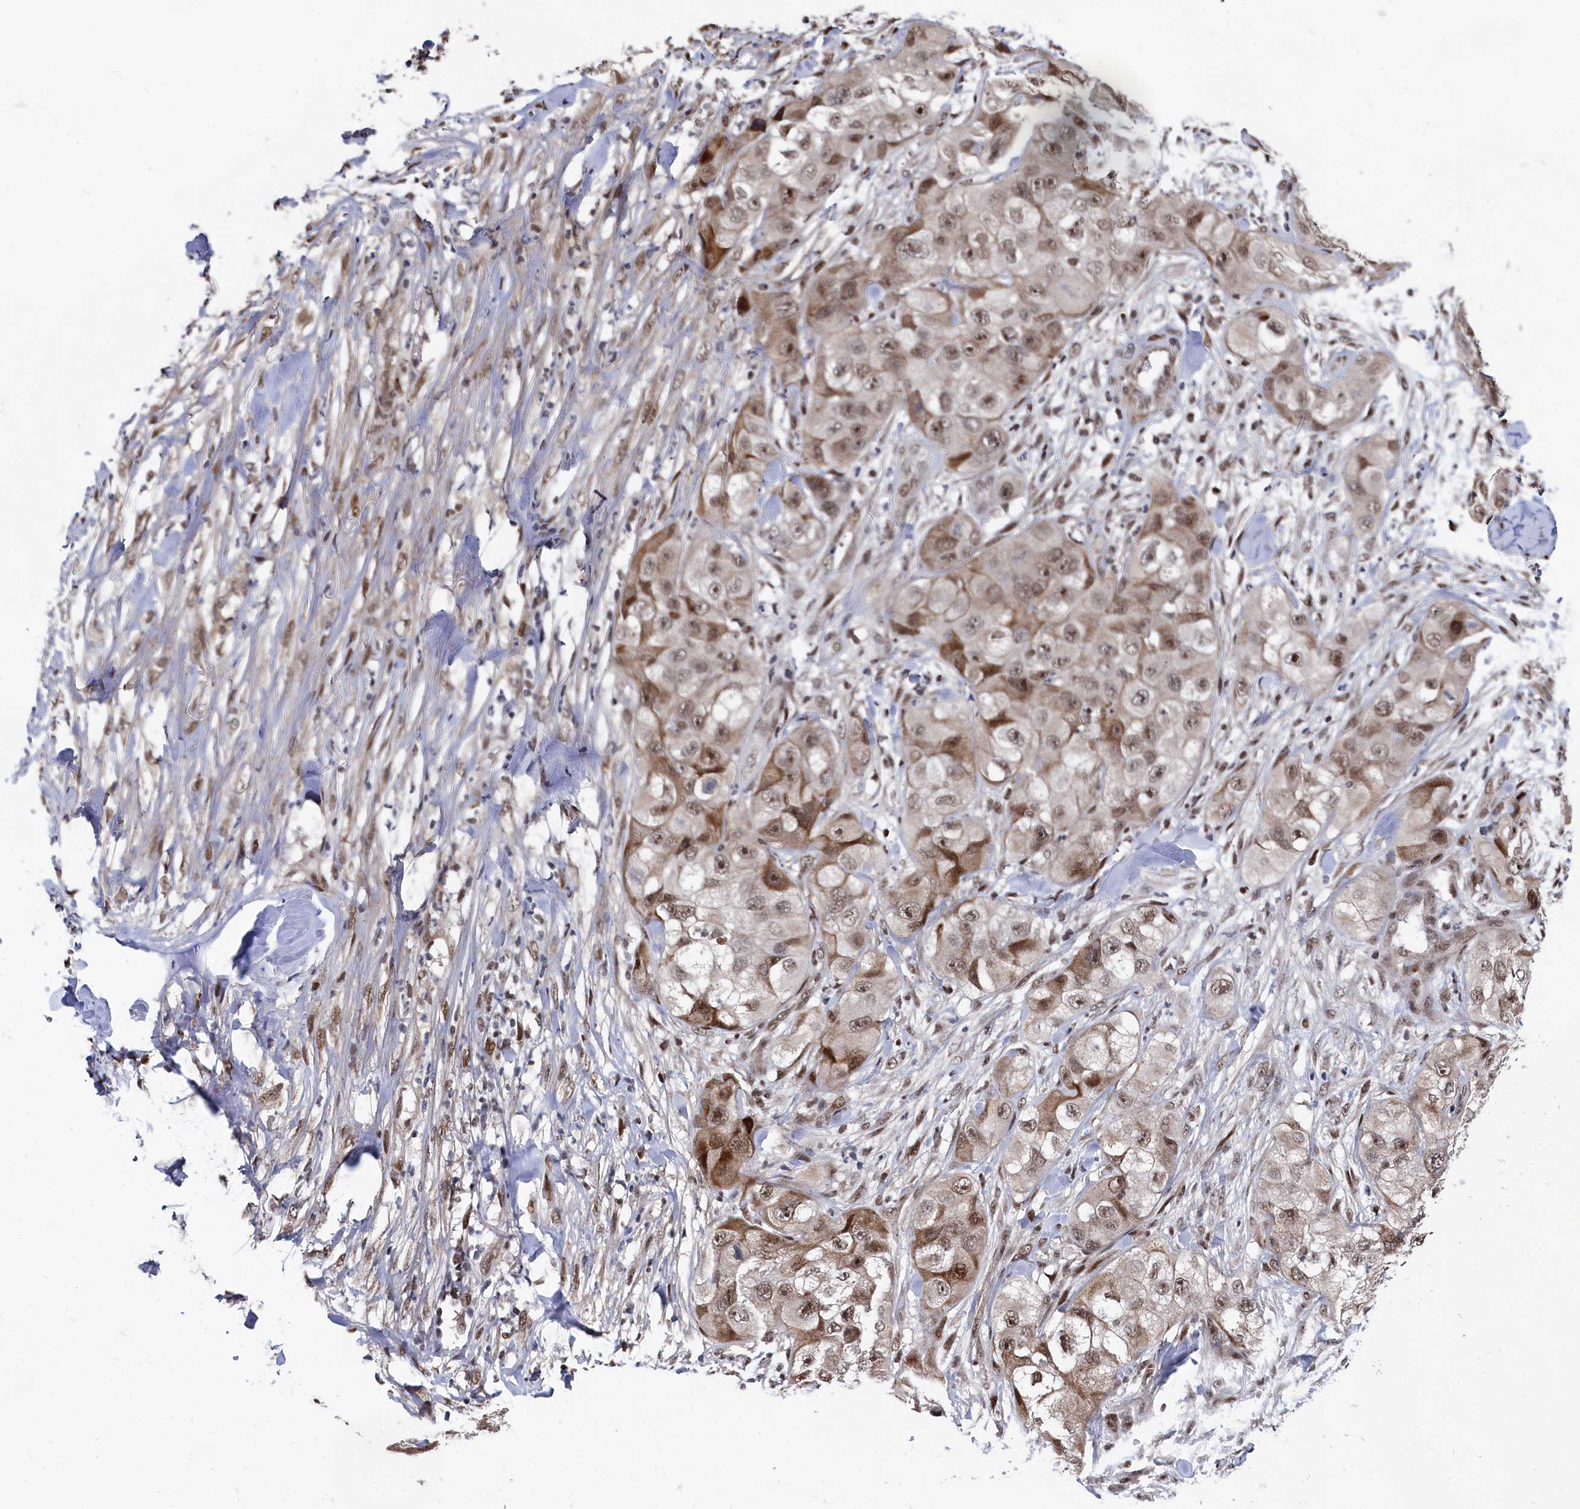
{"staining": {"intensity": "moderate", "quantity": ">75%", "location": "cytoplasmic/membranous,nuclear"}, "tissue": "skin cancer", "cell_type": "Tumor cells", "image_type": "cancer", "snomed": [{"axis": "morphology", "description": "Squamous cell carcinoma, NOS"}, {"axis": "topography", "description": "Skin"}, {"axis": "topography", "description": "Subcutis"}], "caption": "Protein expression analysis of skin squamous cell carcinoma reveals moderate cytoplasmic/membranous and nuclear positivity in approximately >75% of tumor cells.", "gene": "BUB3", "patient": {"sex": "male", "age": 73}}